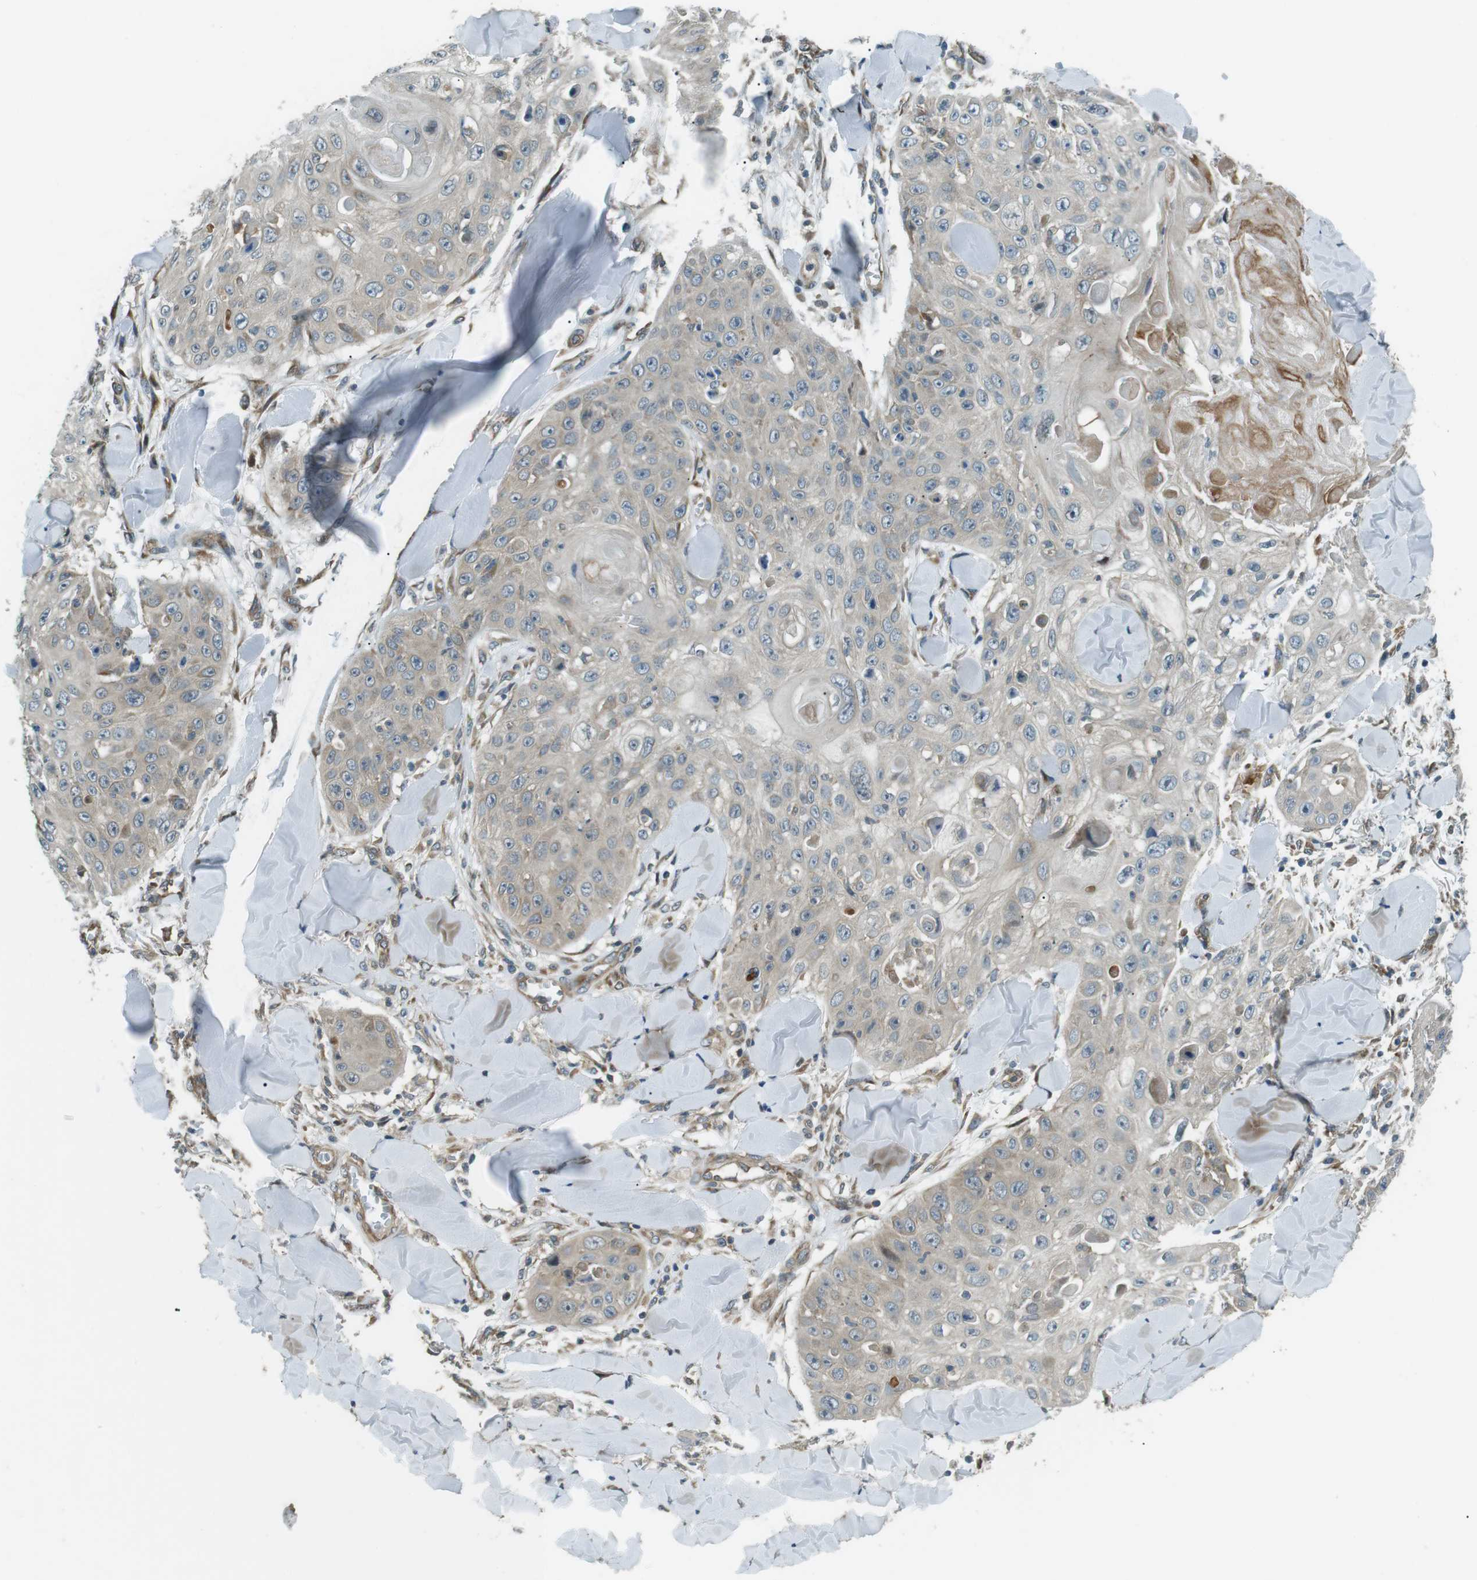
{"staining": {"intensity": "weak", "quantity": "<25%", "location": "cytoplasmic/membranous"}, "tissue": "skin cancer", "cell_type": "Tumor cells", "image_type": "cancer", "snomed": [{"axis": "morphology", "description": "Squamous cell carcinoma, NOS"}, {"axis": "topography", "description": "Skin"}], "caption": "This micrograph is of skin cancer stained with immunohistochemistry to label a protein in brown with the nuclei are counter-stained blue. There is no expression in tumor cells.", "gene": "TMEM74", "patient": {"sex": "male", "age": 86}}